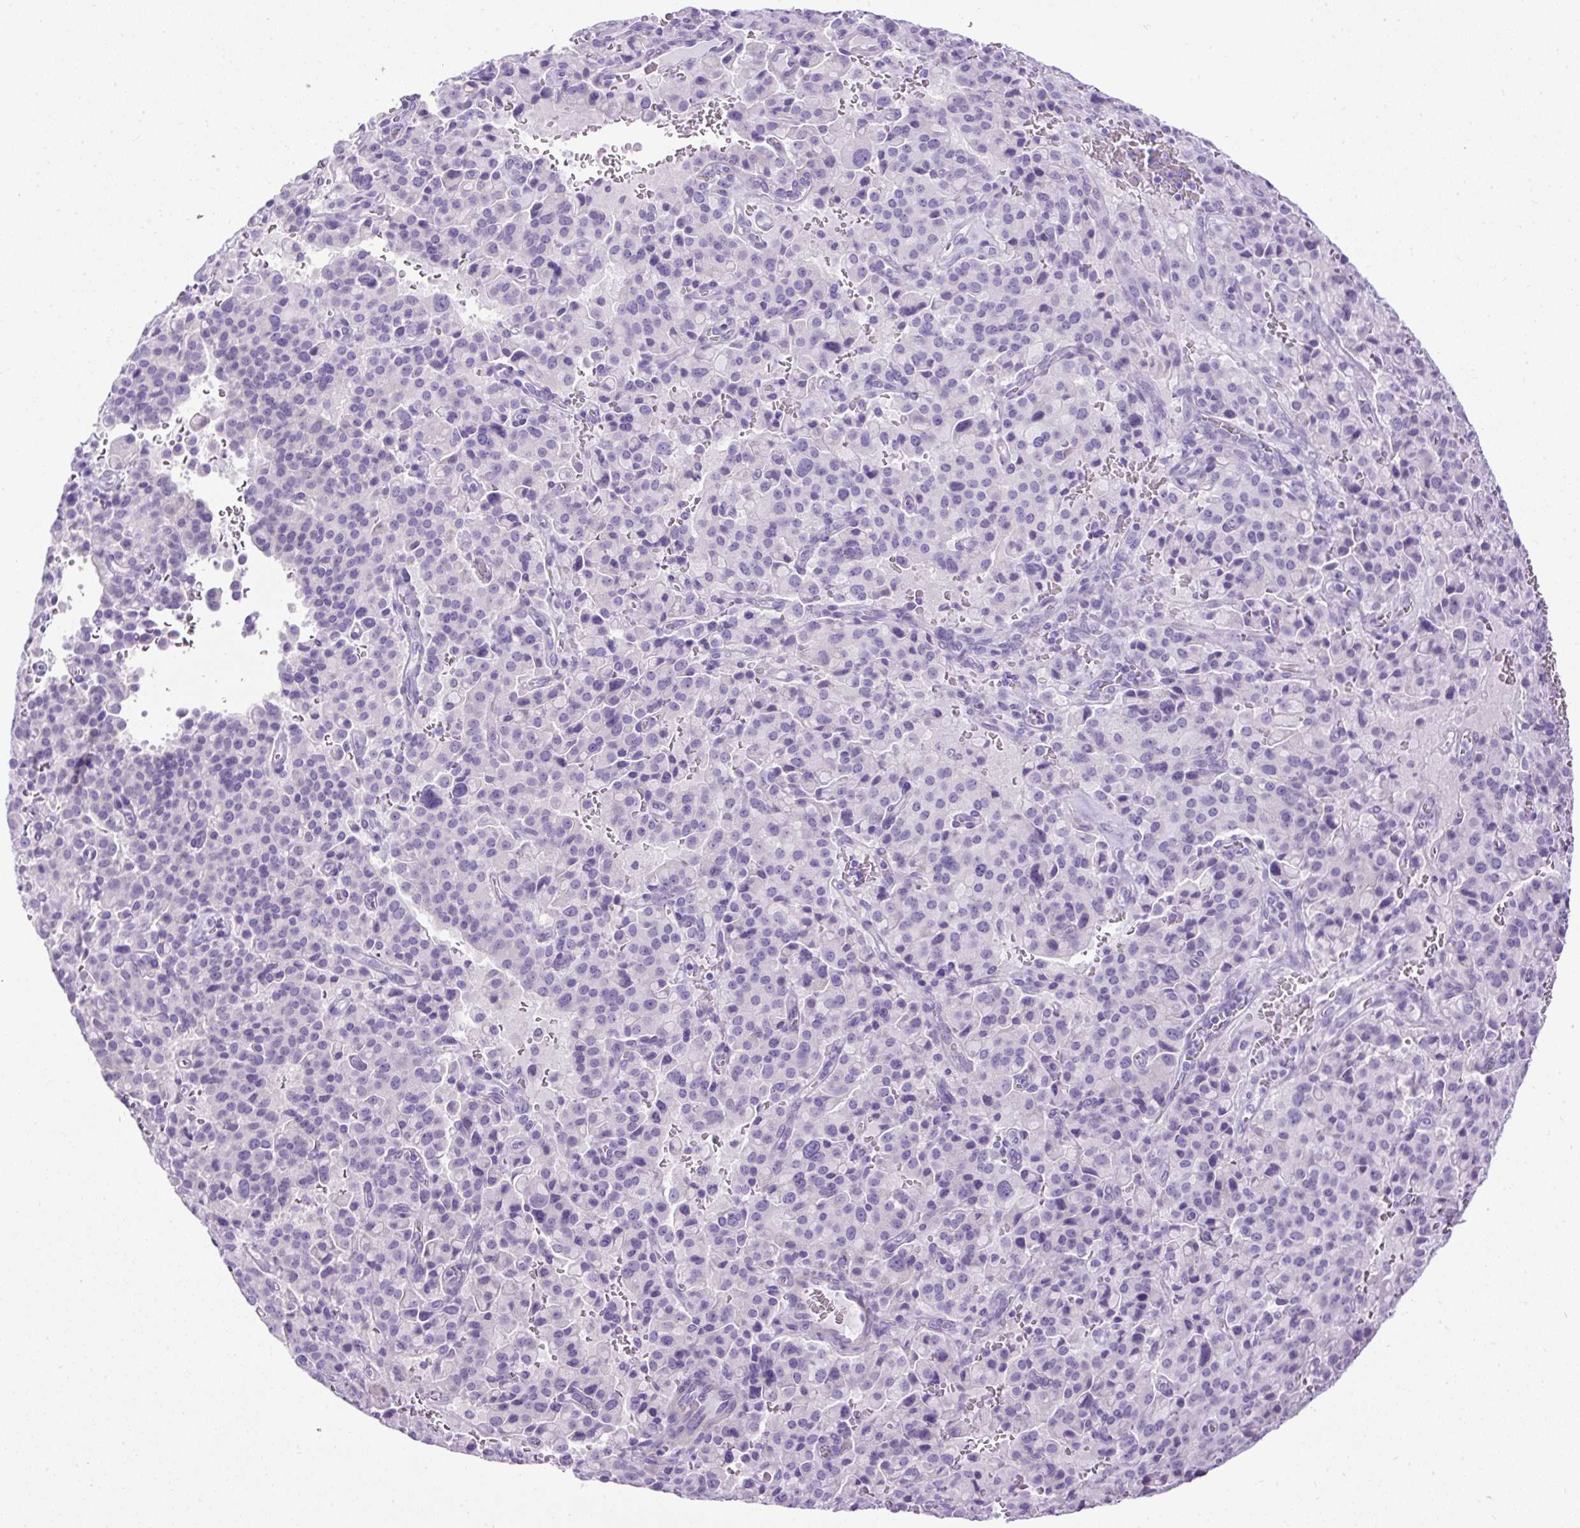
{"staining": {"intensity": "negative", "quantity": "none", "location": "none"}, "tissue": "pancreatic cancer", "cell_type": "Tumor cells", "image_type": "cancer", "snomed": [{"axis": "morphology", "description": "Adenocarcinoma, NOS"}, {"axis": "topography", "description": "Pancreas"}], "caption": "This is a histopathology image of immunohistochemistry staining of pancreatic cancer (adenocarcinoma), which shows no positivity in tumor cells.", "gene": "UPP1", "patient": {"sex": "male", "age": 65}}